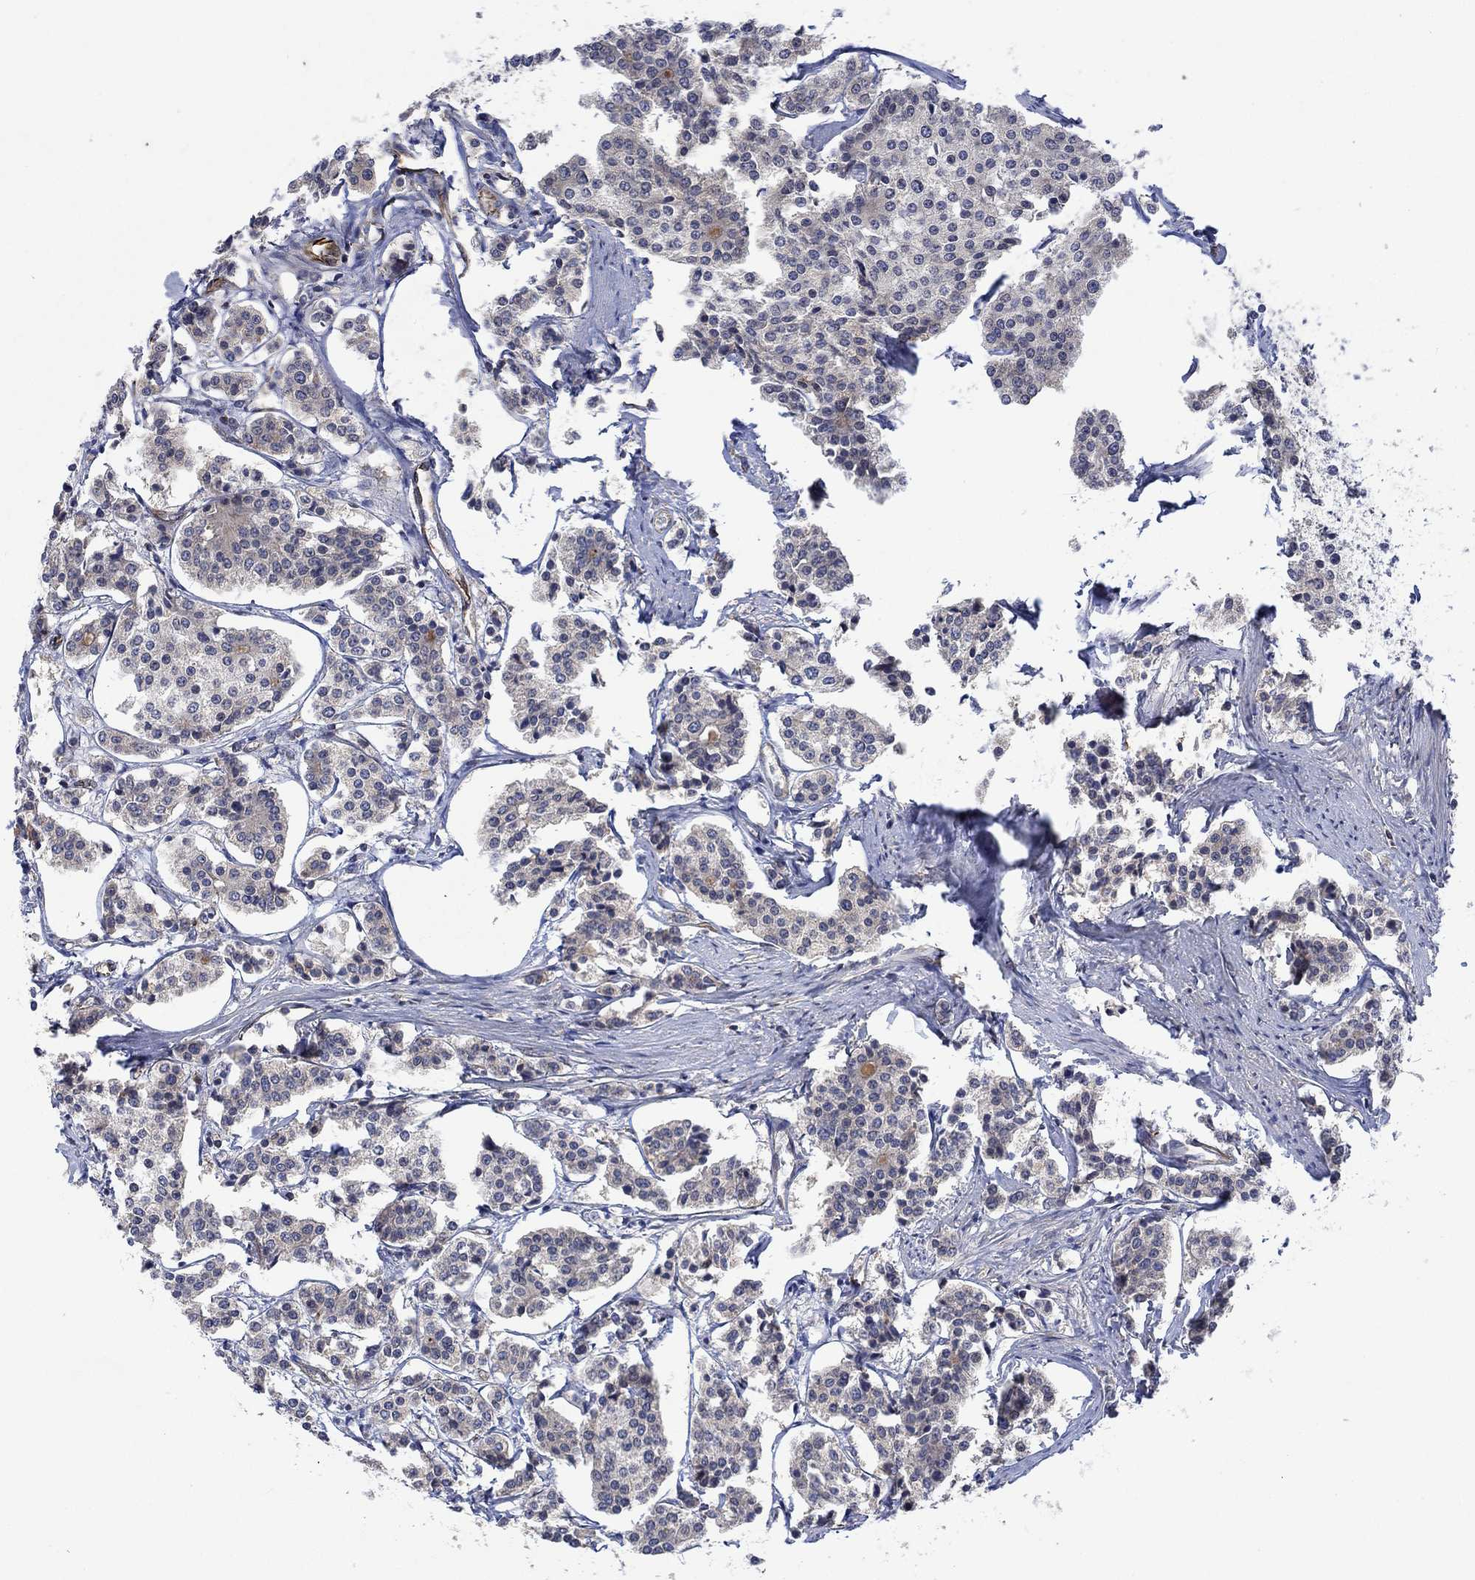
{"staining": {"intensity": "negative", "quantity": "none", "location": "none"}, "tissue": "carcinoid", "cell_type": "Tumor cells", "image_type": "cancer", "snomed": [{"axis": "morphology", "description": "Carcinoid, malignant, NOS"}, {"axis": "topography", "description": "Small intestine"}], "caption": "An immunohistochemistry (IHC) micrograph of malignant carcinoid is shown. There is no staining in tumor cells of malignant carcinoid.", "gene": "CAMK1D", "patient": {"sex": "female", "age": 65}}